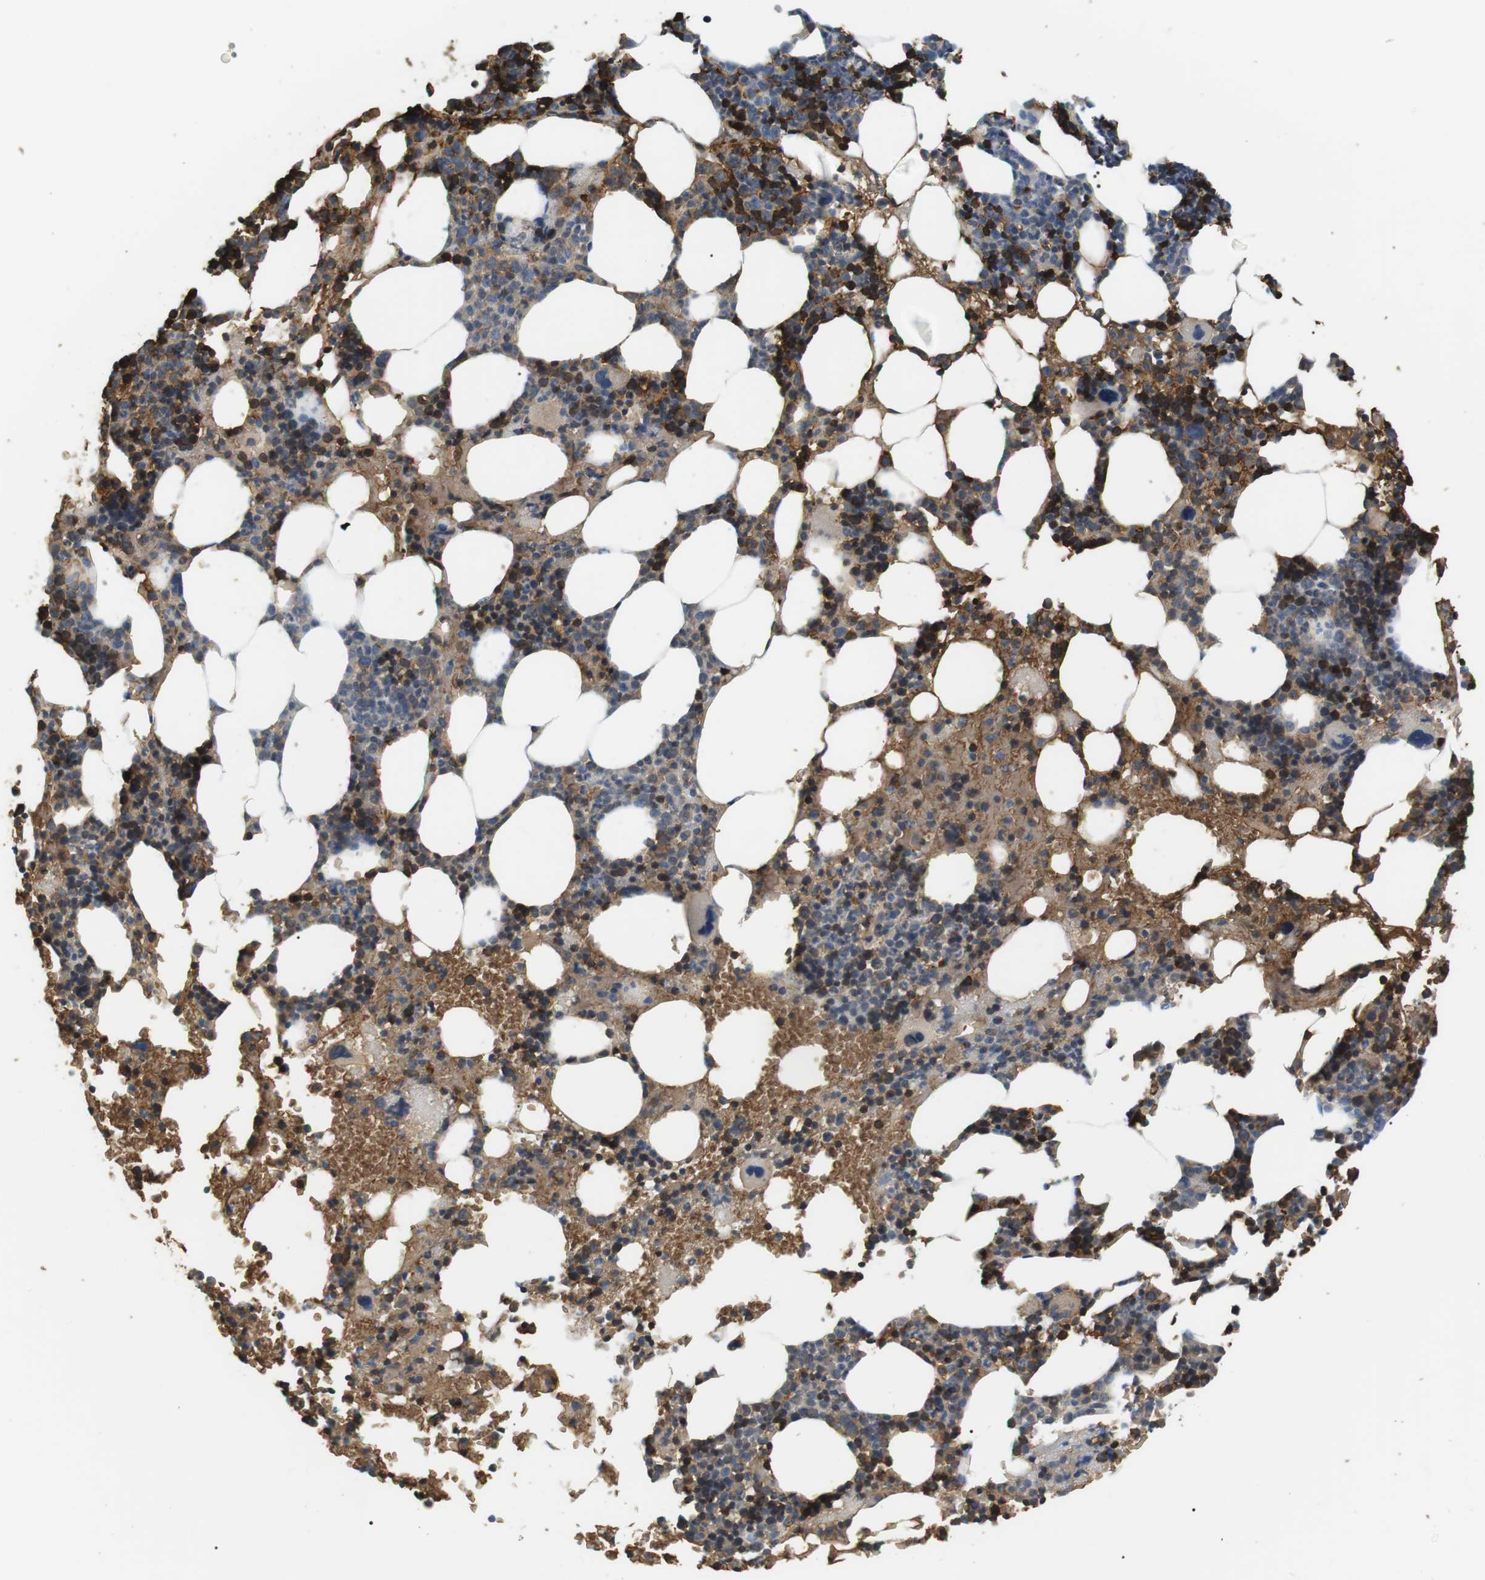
{"staining": {"intensity": "moderate", "quantity": "25%-75%", "location": "cytoplasmic/membranous,nuclear"}, "tissue": "bone marrow", "cell_type": "Hematopoietic cells", "image_type": "normal", "snomed": [{"axis": "morphology", "description": "Normal tissue, NOS"}, {"axis": "morphology", "description": "Inflammation, NOS"}, {"axis": "topography", "description": "Bone marrow"}], "caption": "Benign bone marrow was stained to show a protein in brown. There is medium levels of moderate cytoplasmic/membranous,nuclear expression in about 25%-75% of hematopoietic cells.", "gene": "ADCY10", "patient": {"sex": "female", "age": 64}}